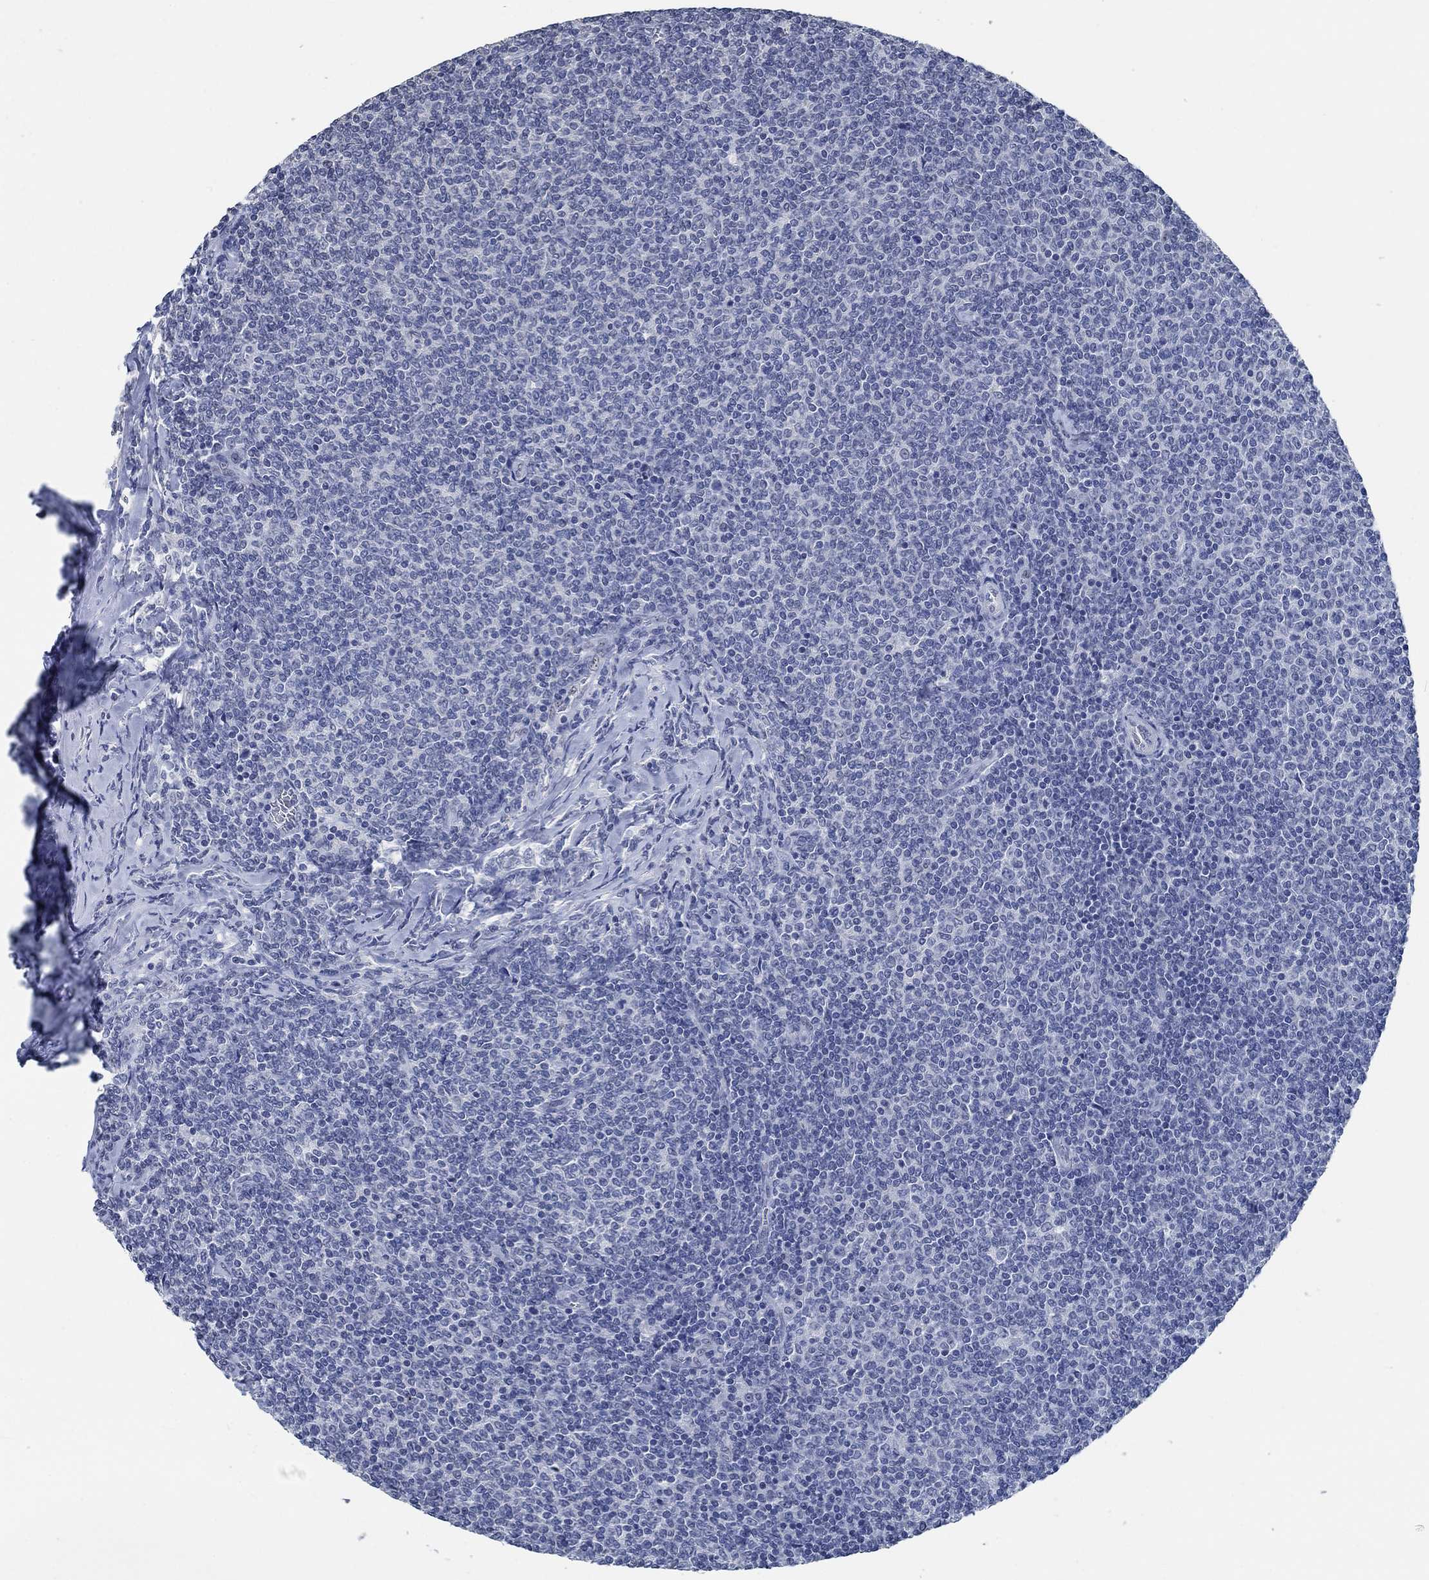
{"staining": {"intensity": "negative", "quantity": "none", "location": "none"}, "tissue": "lymphoma", "cell_type": "Tumor cells", "image_type": "cancer", "snomed": [{"axis": "morphology", "description": "Malignant lymphoma, non-Hodgkin's type, Low grade"}, {"axis": "topography", "description": "Lymph node"}], "caption": "Histopathology image shows no protein staining in tumor cells of lymphoma tissue.", "gene": "OBSCN", "patient": {"sex": "male", "age": 52}}